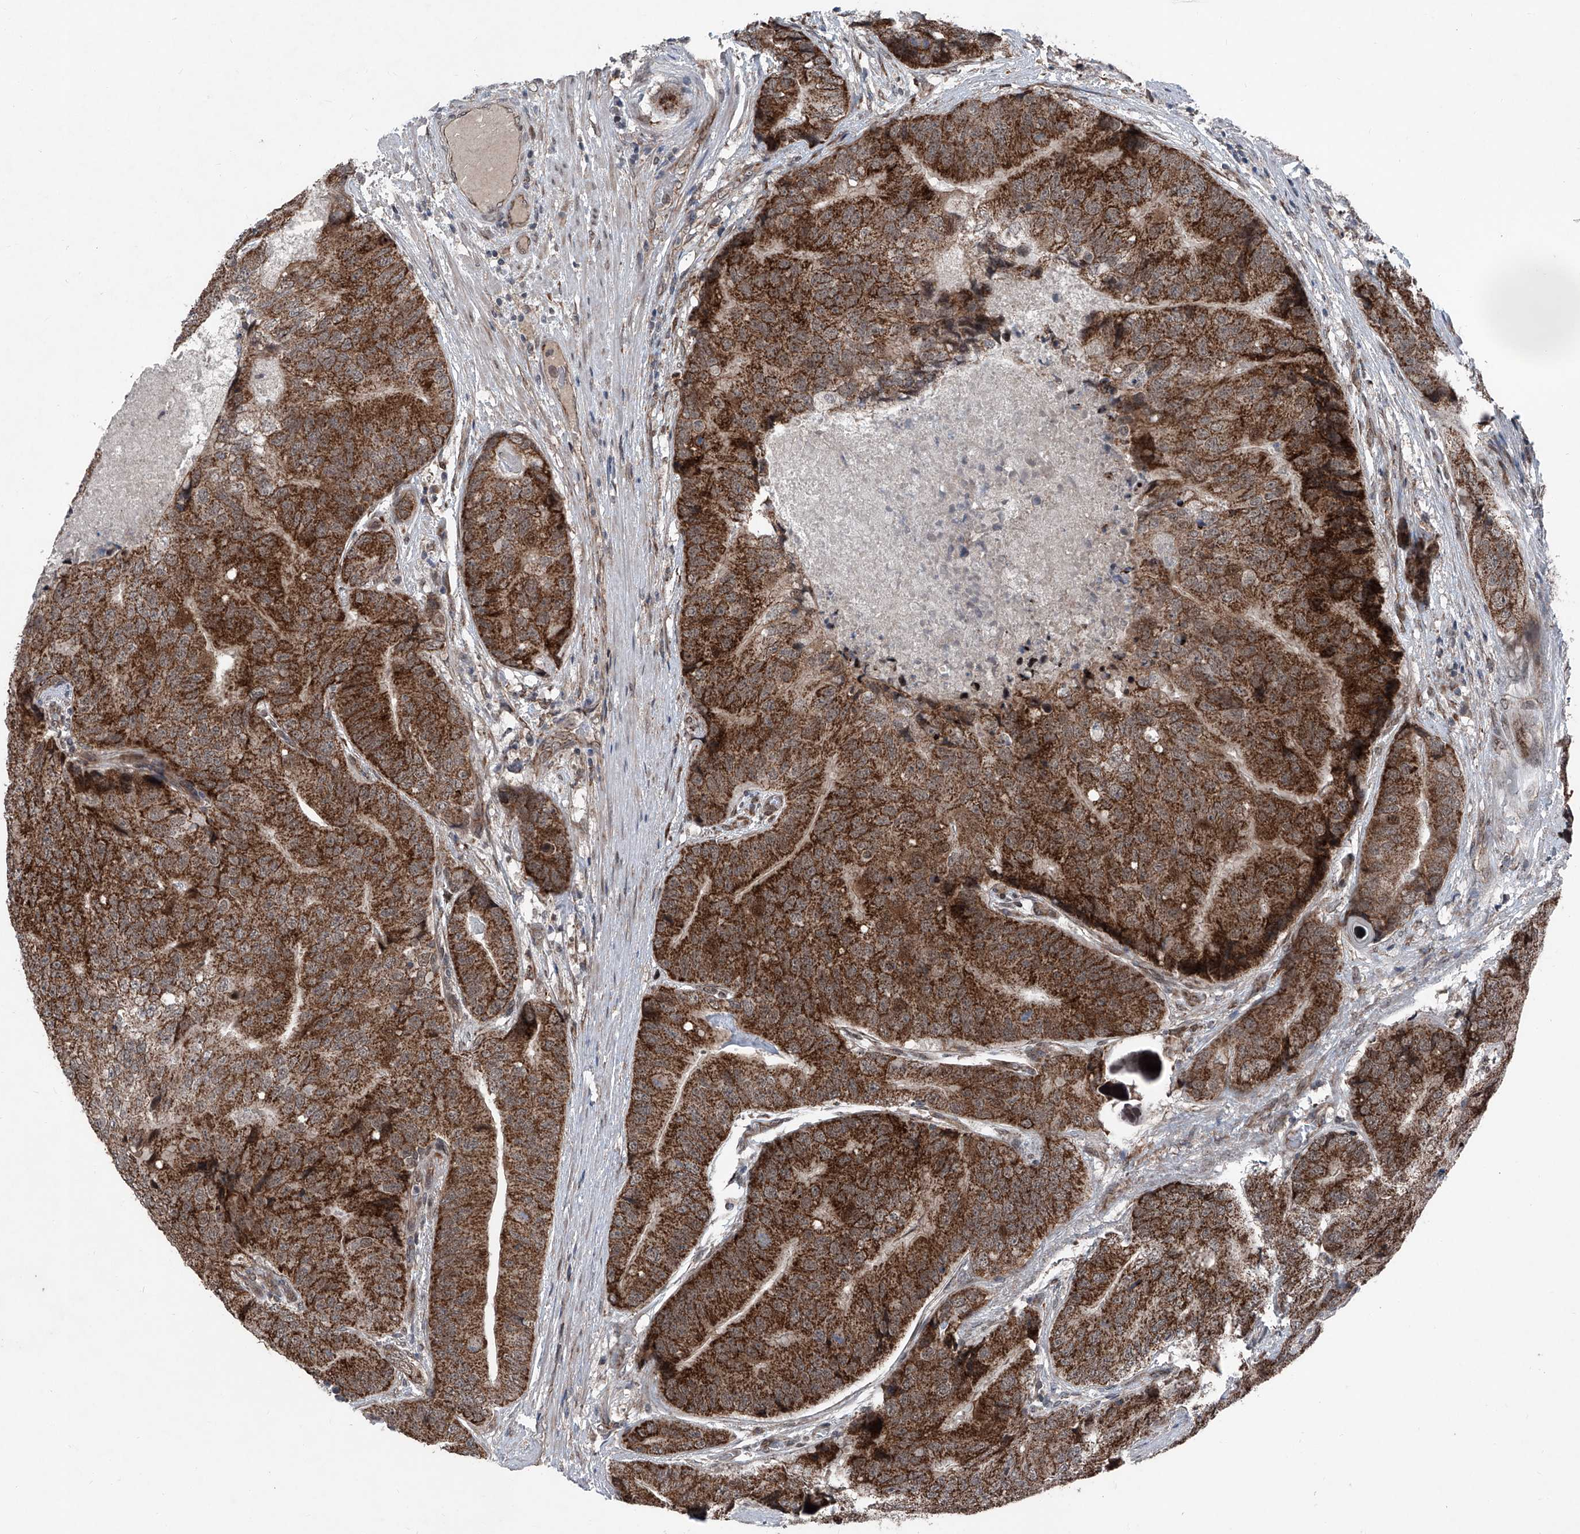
{"staining": {"intensity": "strong", "quantity": ">75%", "location": "cytoplasmic/membranous"}, "tissue": "prostate cancer", "cell_type": "Tumor cells", "image_type": "cancer", "snomed": [{"axis": "morphology", "description": "Adenocarcinoma, High grade"}, {"axis": "topography", "description": "Prostate"}], "caption": "Adenocarcinoma (high-grade) (prostate) stained for a protein exhibits strong cytoplasmic/membranous positivity in tumor cells.", "gene": "COA7", "patient": {"sex": "male", "age": 70}}